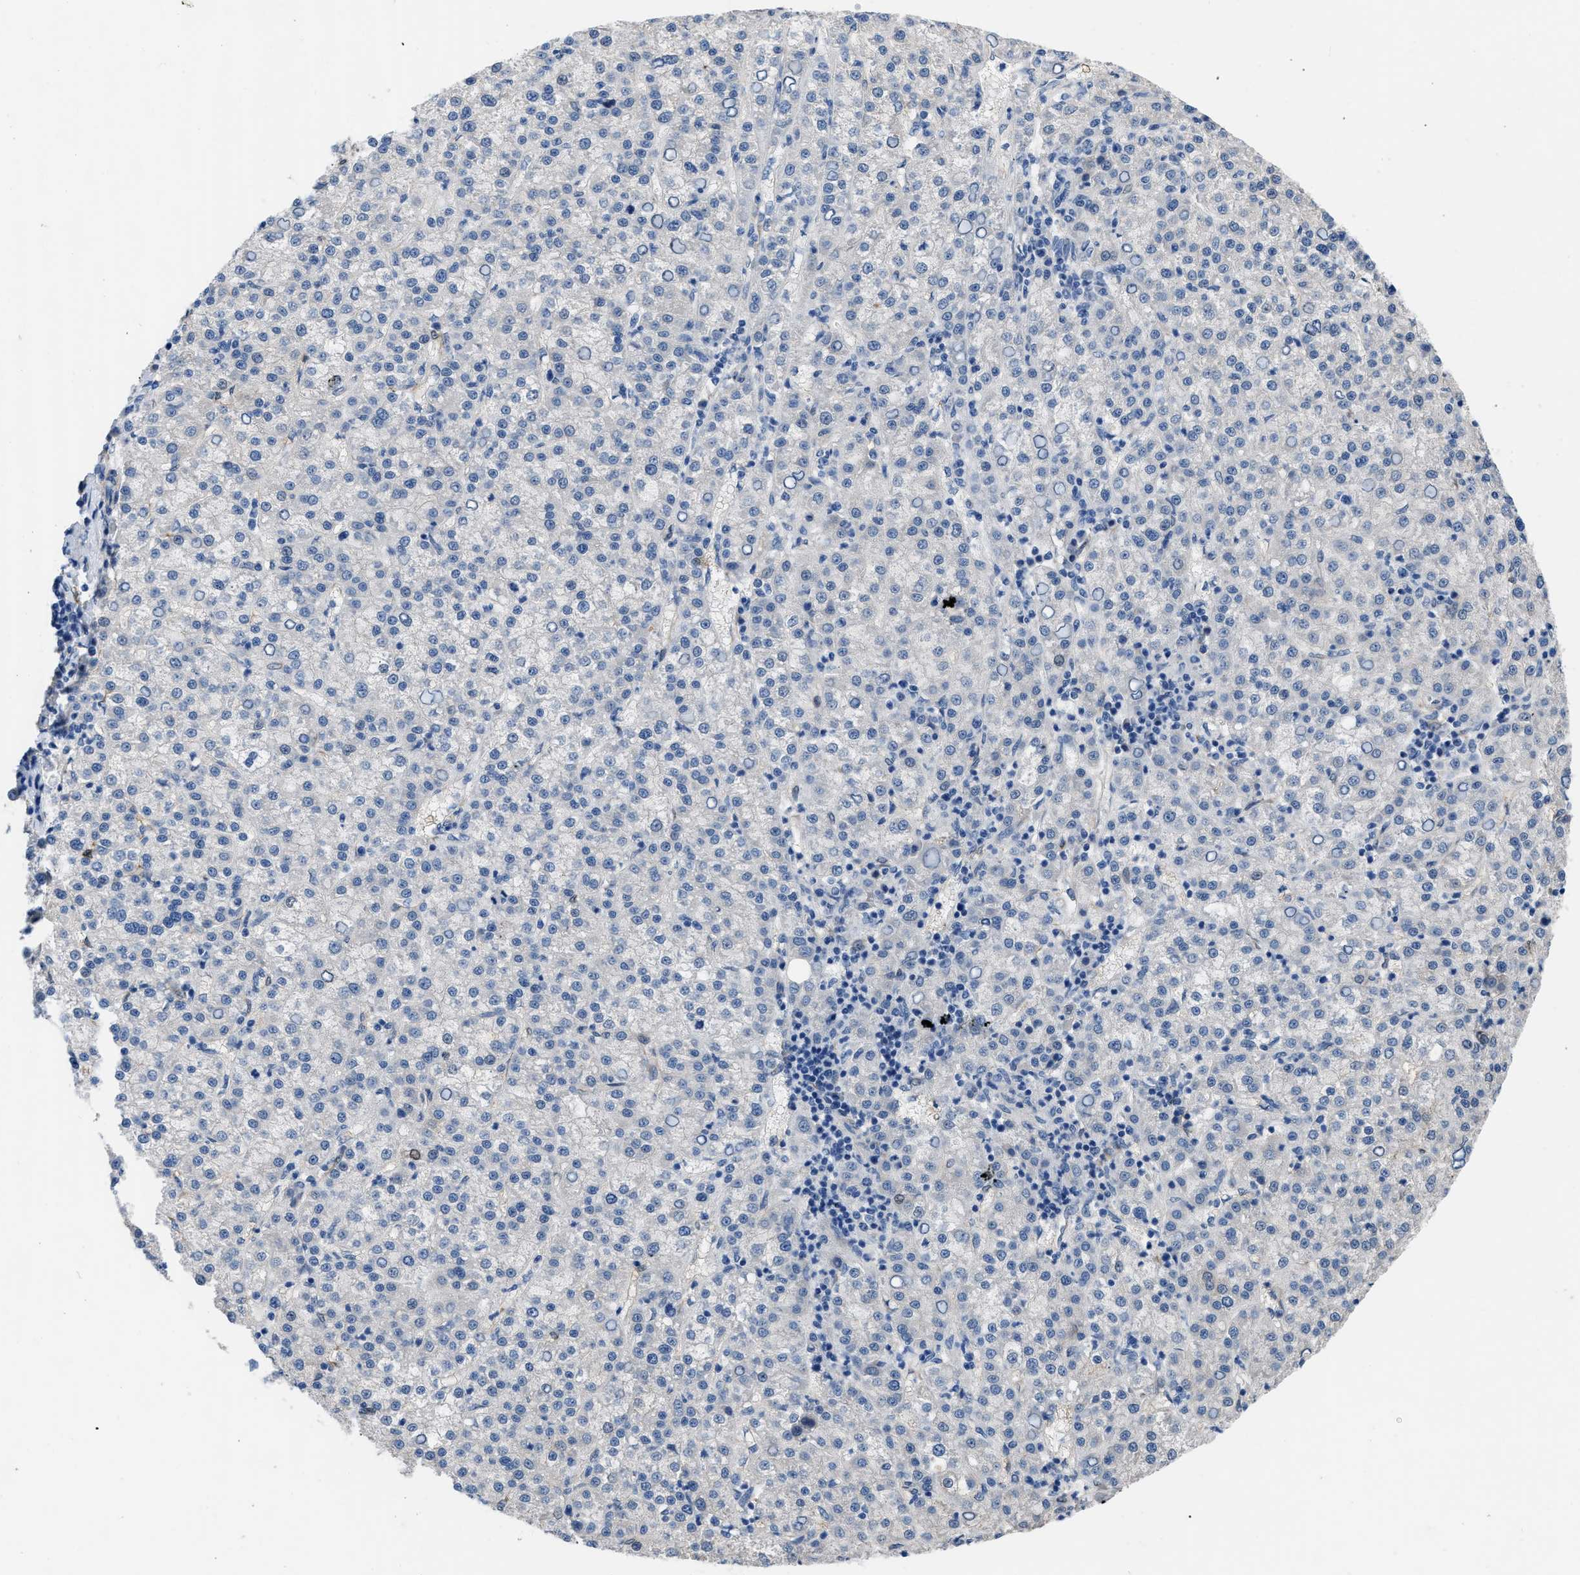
{"staining": {"intensity": "negative", "quantity": "none", "location": "none"}, "tissue": "liver cancer", "cell_type": "Tumor cells", "image_type": "cancer", "snomed": [{"axis": "morphology", "description": "Carcinoma, Hepatocellular, NOS"}, {"axis": "topography", "description": "Liver"}], "caption": "Hepatocellular carcinoma (liver) was stained to show a protein in brown. There is no significant expression in tumor cells.", "gene": "RBP1", "patient": {"sex": "female", "age": 58}}